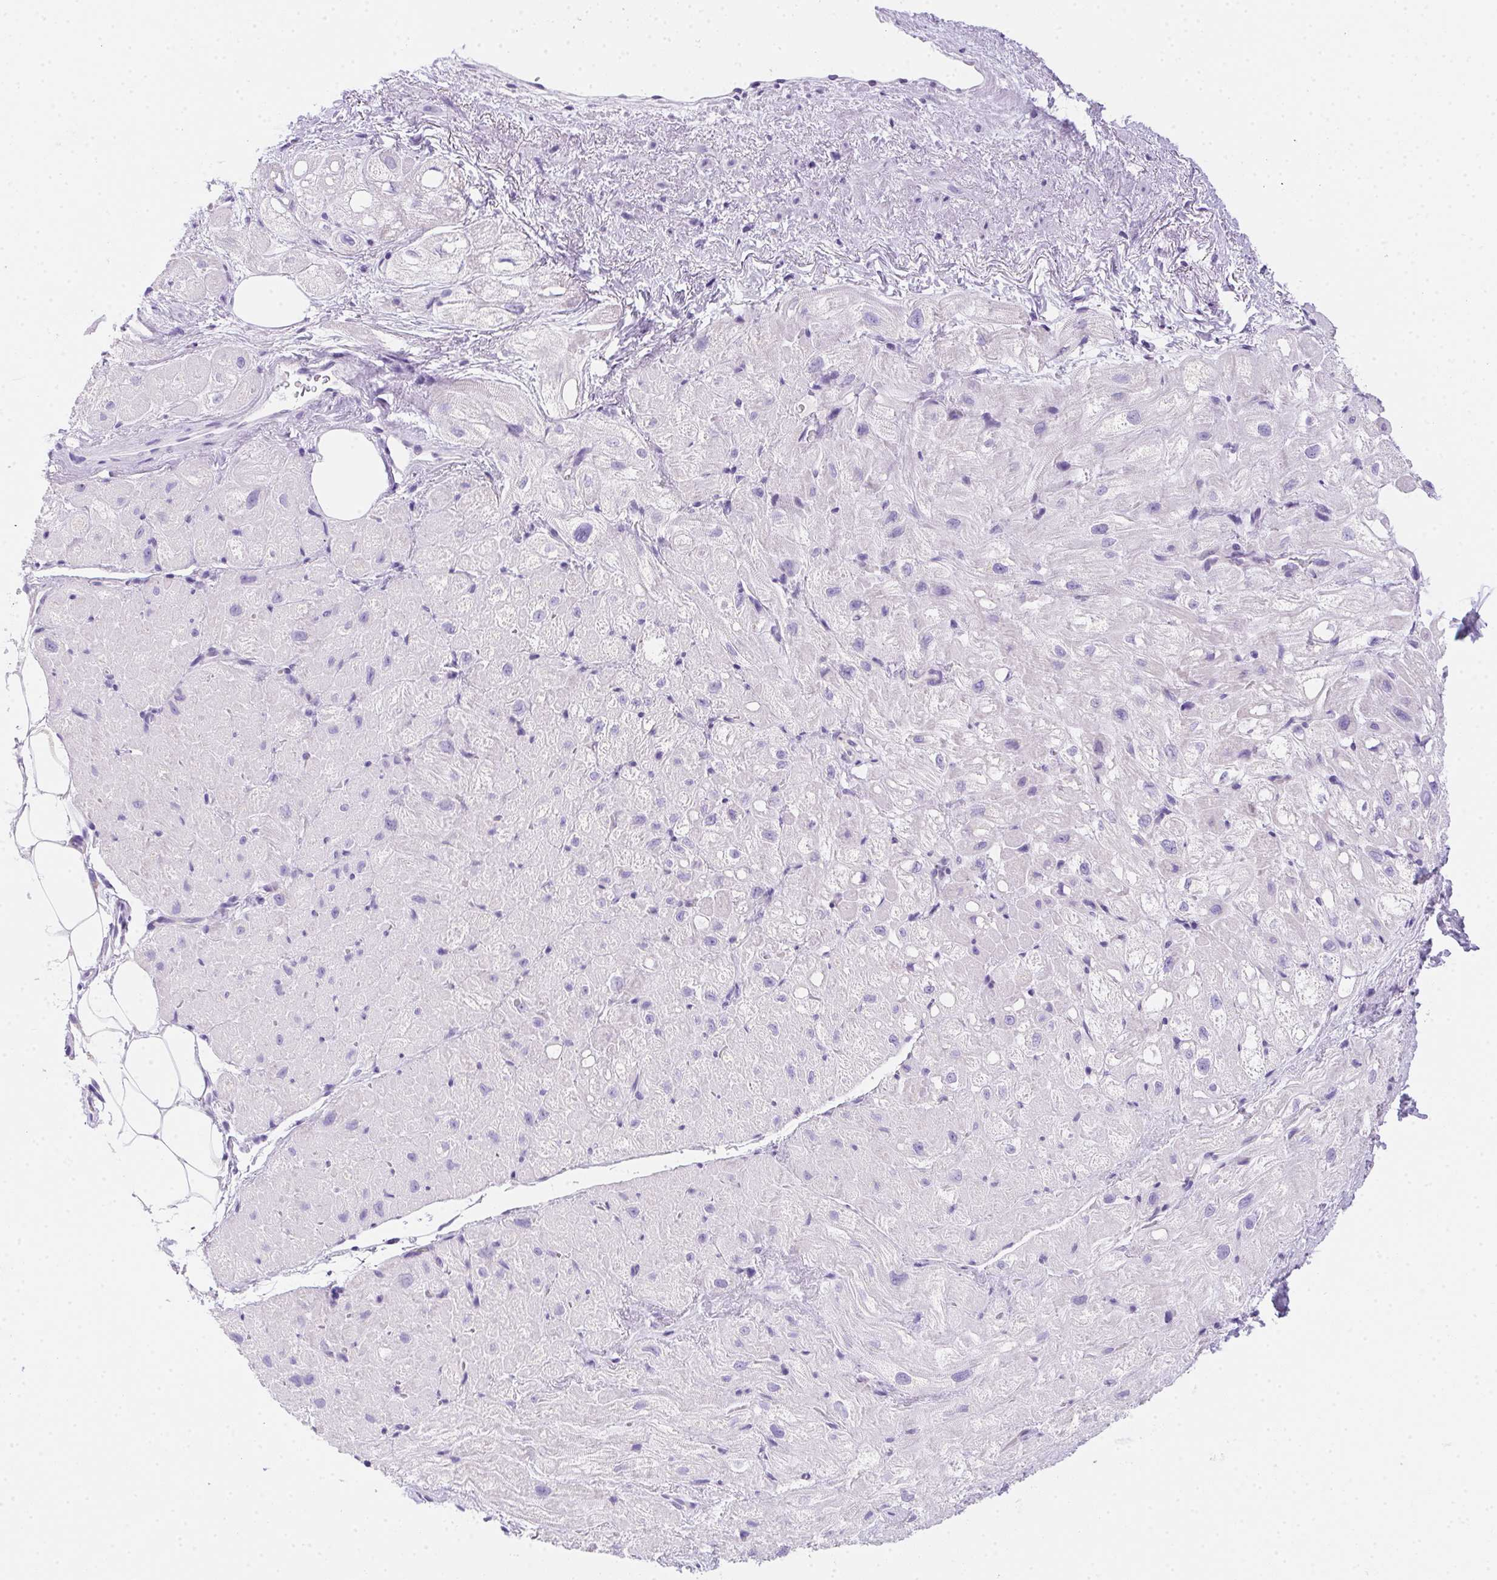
{"staining": {"intensity": "negative", "quantity": "none", "location": "none"}, "tissue": "heart muscle", "cell_type": "Cardiomyocytes", "image_type": "normal", "snomed": [{"axis": "morphology", "description": "Normal tissue, NOS"}, {"axis": "topography", "description": "Heart"}], "caption": "This is a photomicrograph of IHC staining of normal heart muscle, which shows no staining in cardiomyocytes.", "gene": "SPACA5B", "patient": {"sex": "female", "age": 69}}